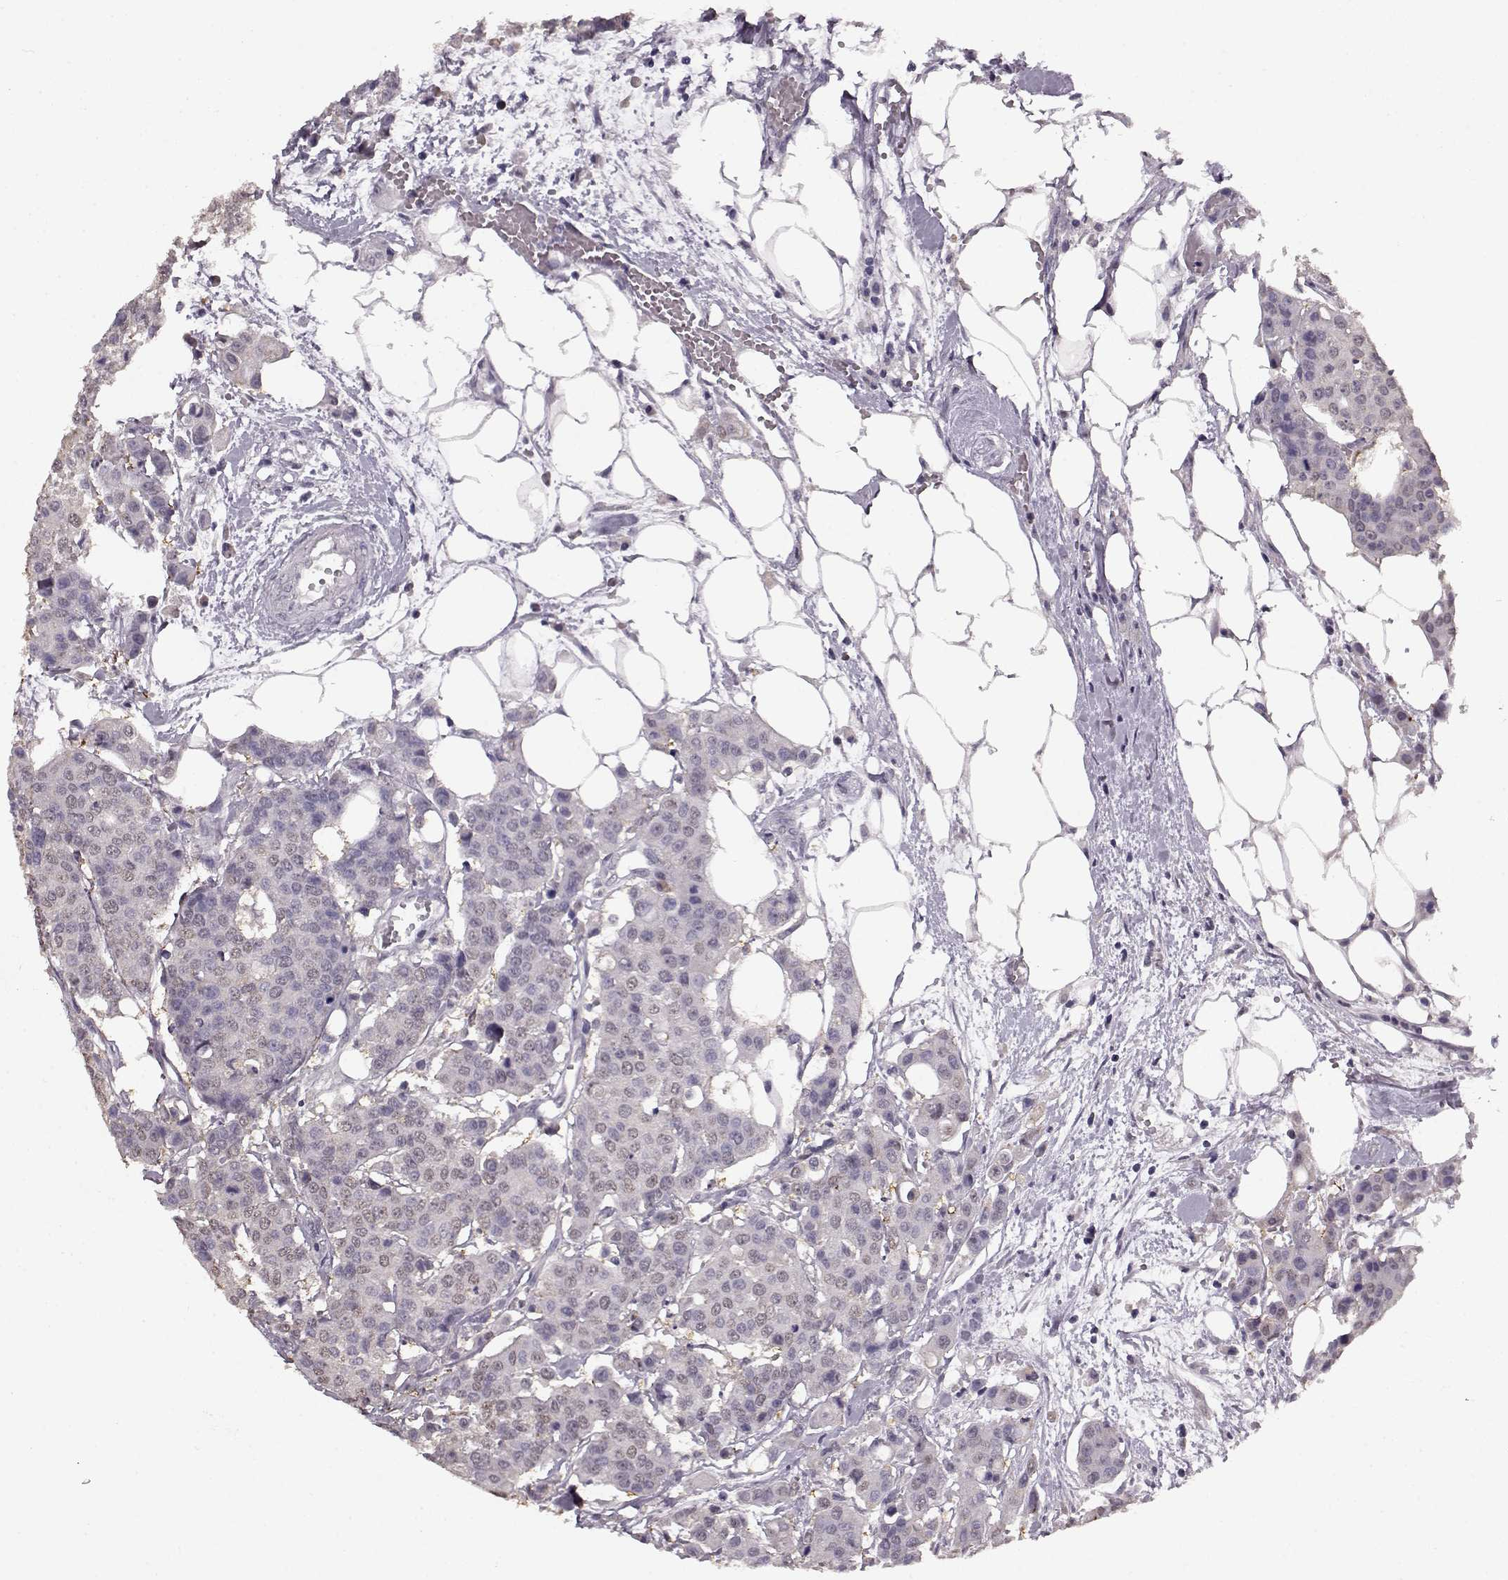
{"staining": {"intensity": "weak", "quantity": "<25%", "location": "nuclear"}, "tissue": "carcinoid", "cell_type": "Tumor cells", "image_type": "cancer", "snomed": [{"axis": "morphology", "description": "Carcinoid, malignant, NOS"}, {"axis": "topography", "description": "Colon"}], "caption": "DAB (3,3'-diaminobenzidine) immunohistochemical staining of human malignant carcinoid exhibits no significant staining in tumor cells. (IHC, brightfield microscopy, high magnification).", "gene": "RP1L1", "patient": {"sex": "male", "age": 81}}